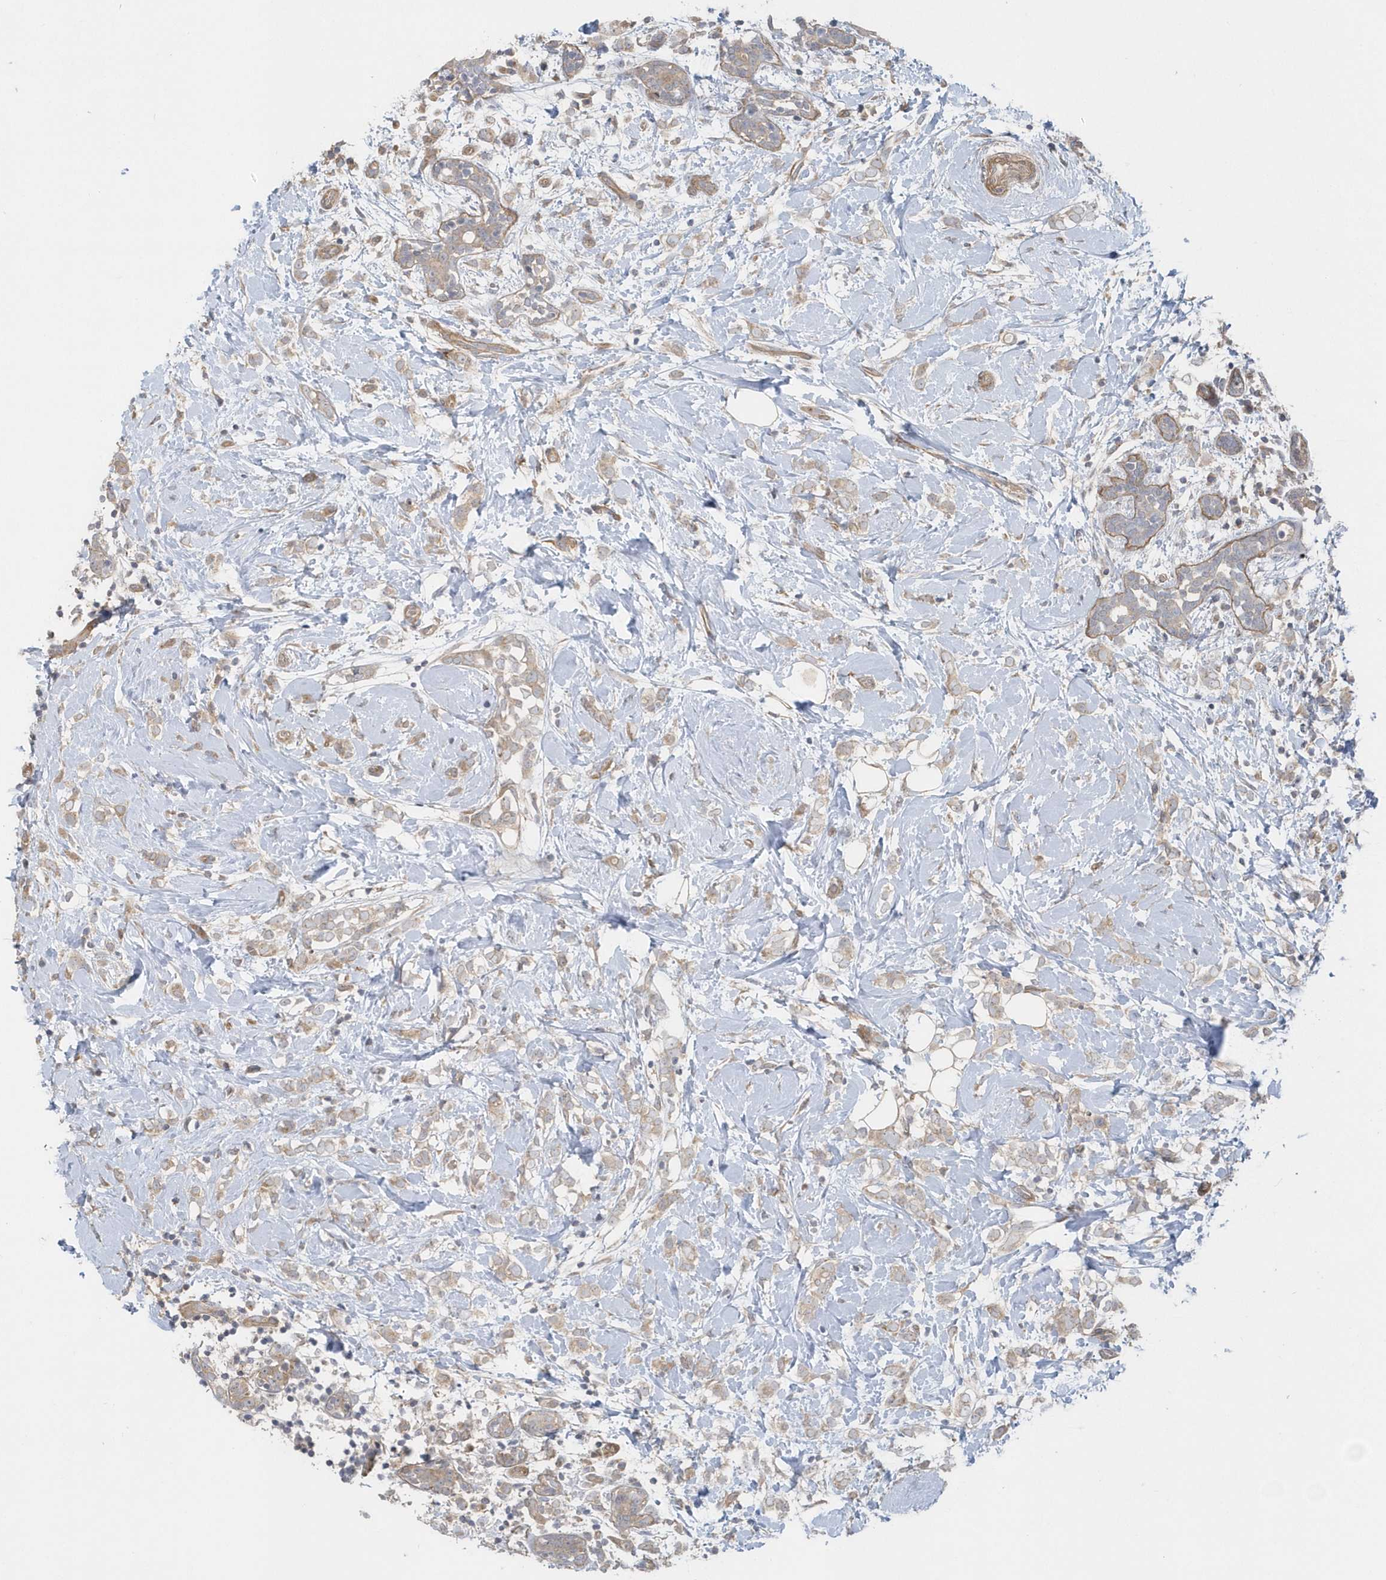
{"staining": {"intensity": "weak", "quantity": "25%-75%", "location": "cytoplasmic/membranous"}, "tissue": "breast cancer", "cell_type": "Tumor cells", "image_type": "cancer", "snomed": [{"axis": "morphology", "description": "Normal tissue, NOS"}, {"axis": "morphology", "description": "Lobular carcinoma"}, {"axis": "topography", "description": "Breast"}], "caption": "Weak cytoplasmic/membranous positivity for a protein is appreciated in approximately 25%-75% of tumor cells of breast cancer using immunohistochemistry.", "gene": "ACTR1A", "patient": {"sex": "female", "age": 47}}